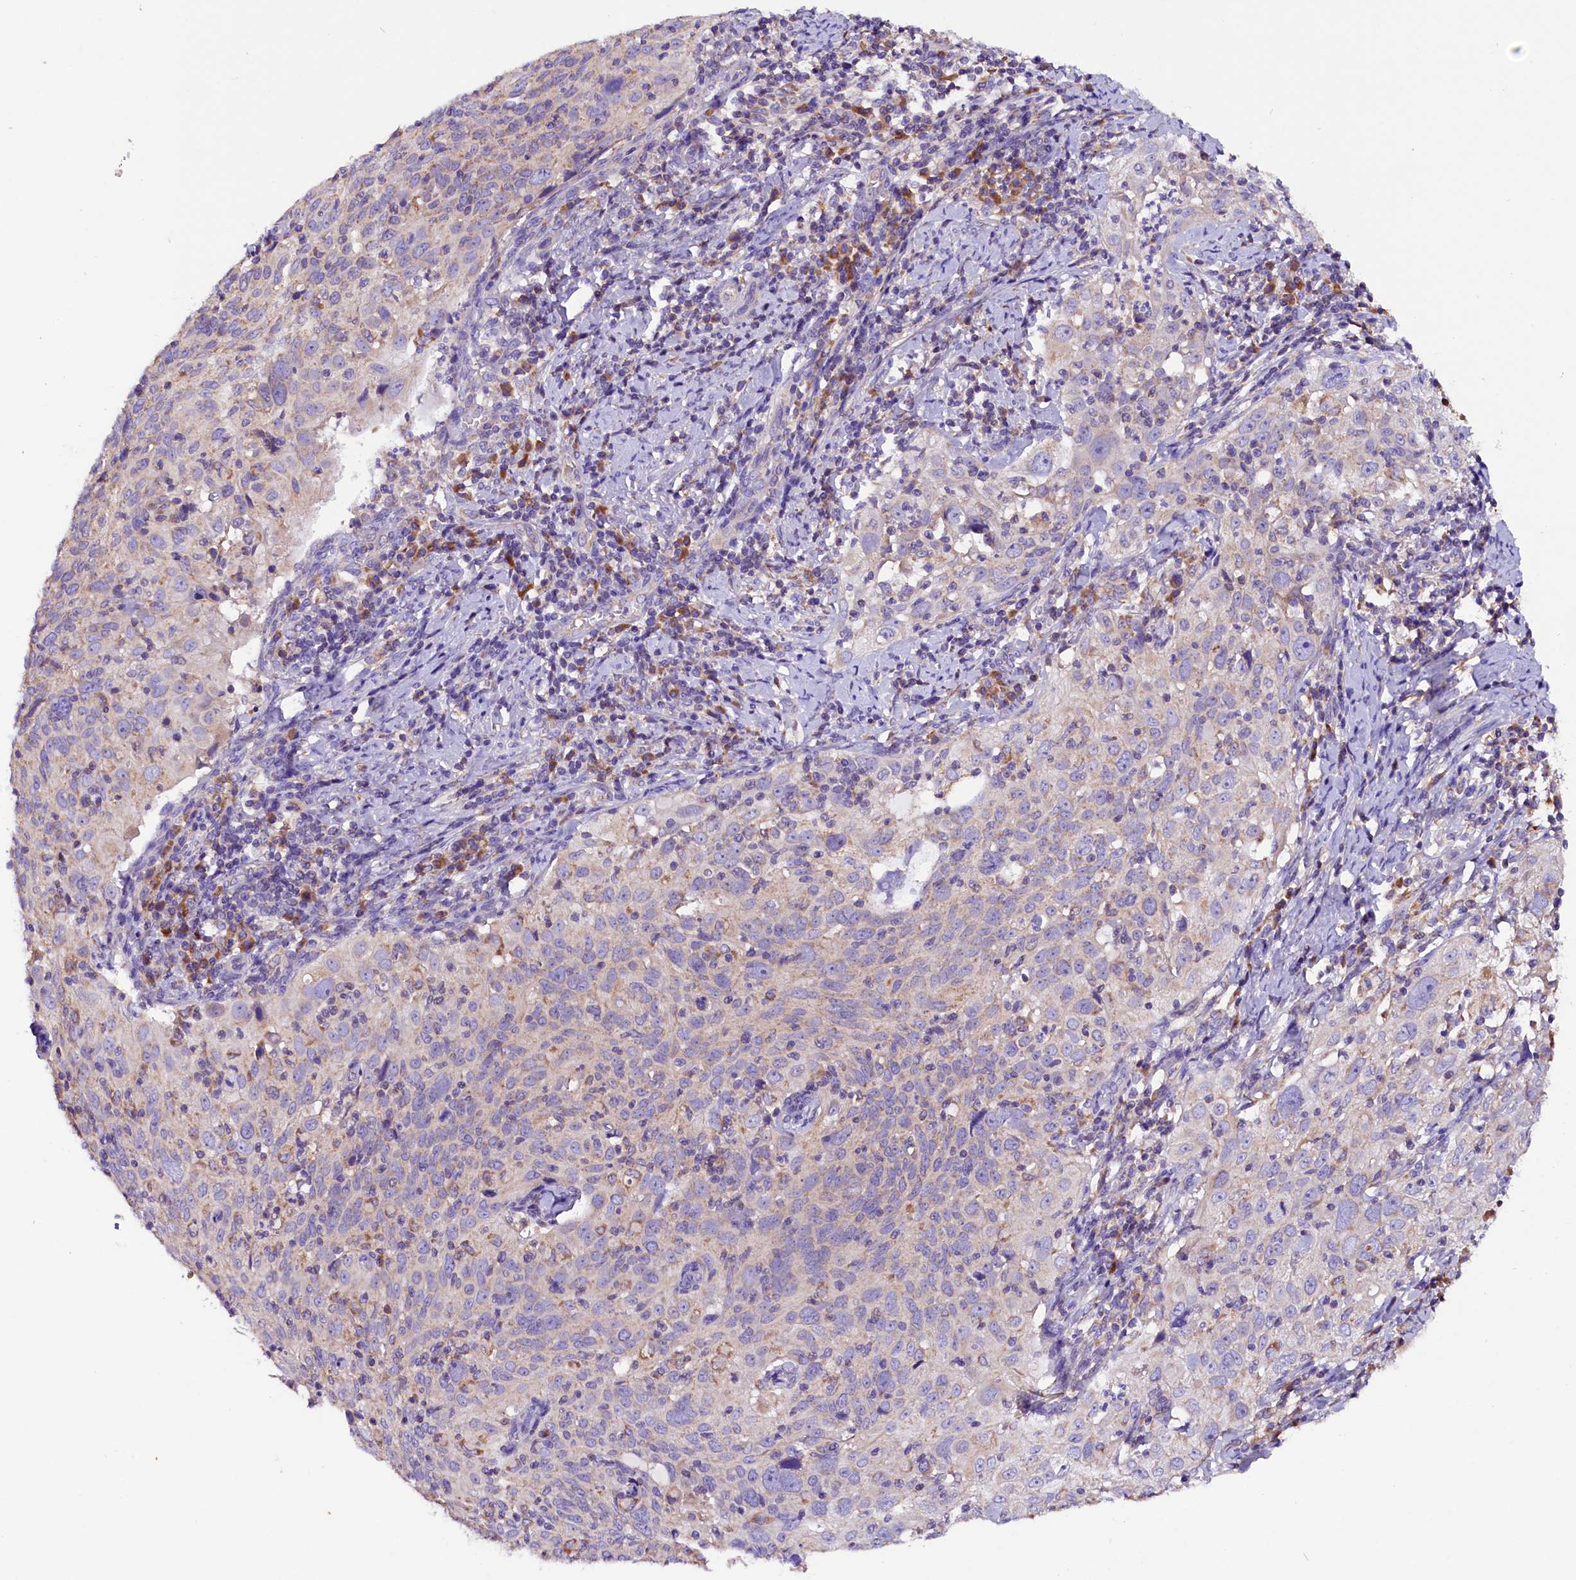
{"staining": {"intensity": "negative", "quantity": "none", "location": "none"}, "tissue": "cervical cancer", "cell_type": "Tumor cells", "image_type": "cancer", "snomed": [{"axis": "morphology", "description": "Squamous cell carcinoma, NOS"}, {"axis": "topography", "description": "Cervix"}], "caption": "A photomicrograph of squamous cell carcinoma (cervical) stained for a protein exhibits no brown staining in tumor cells. Nuclei are stained in blue.", "gene": "SIX5", "patient": {"sex": "female", "age": 31}}